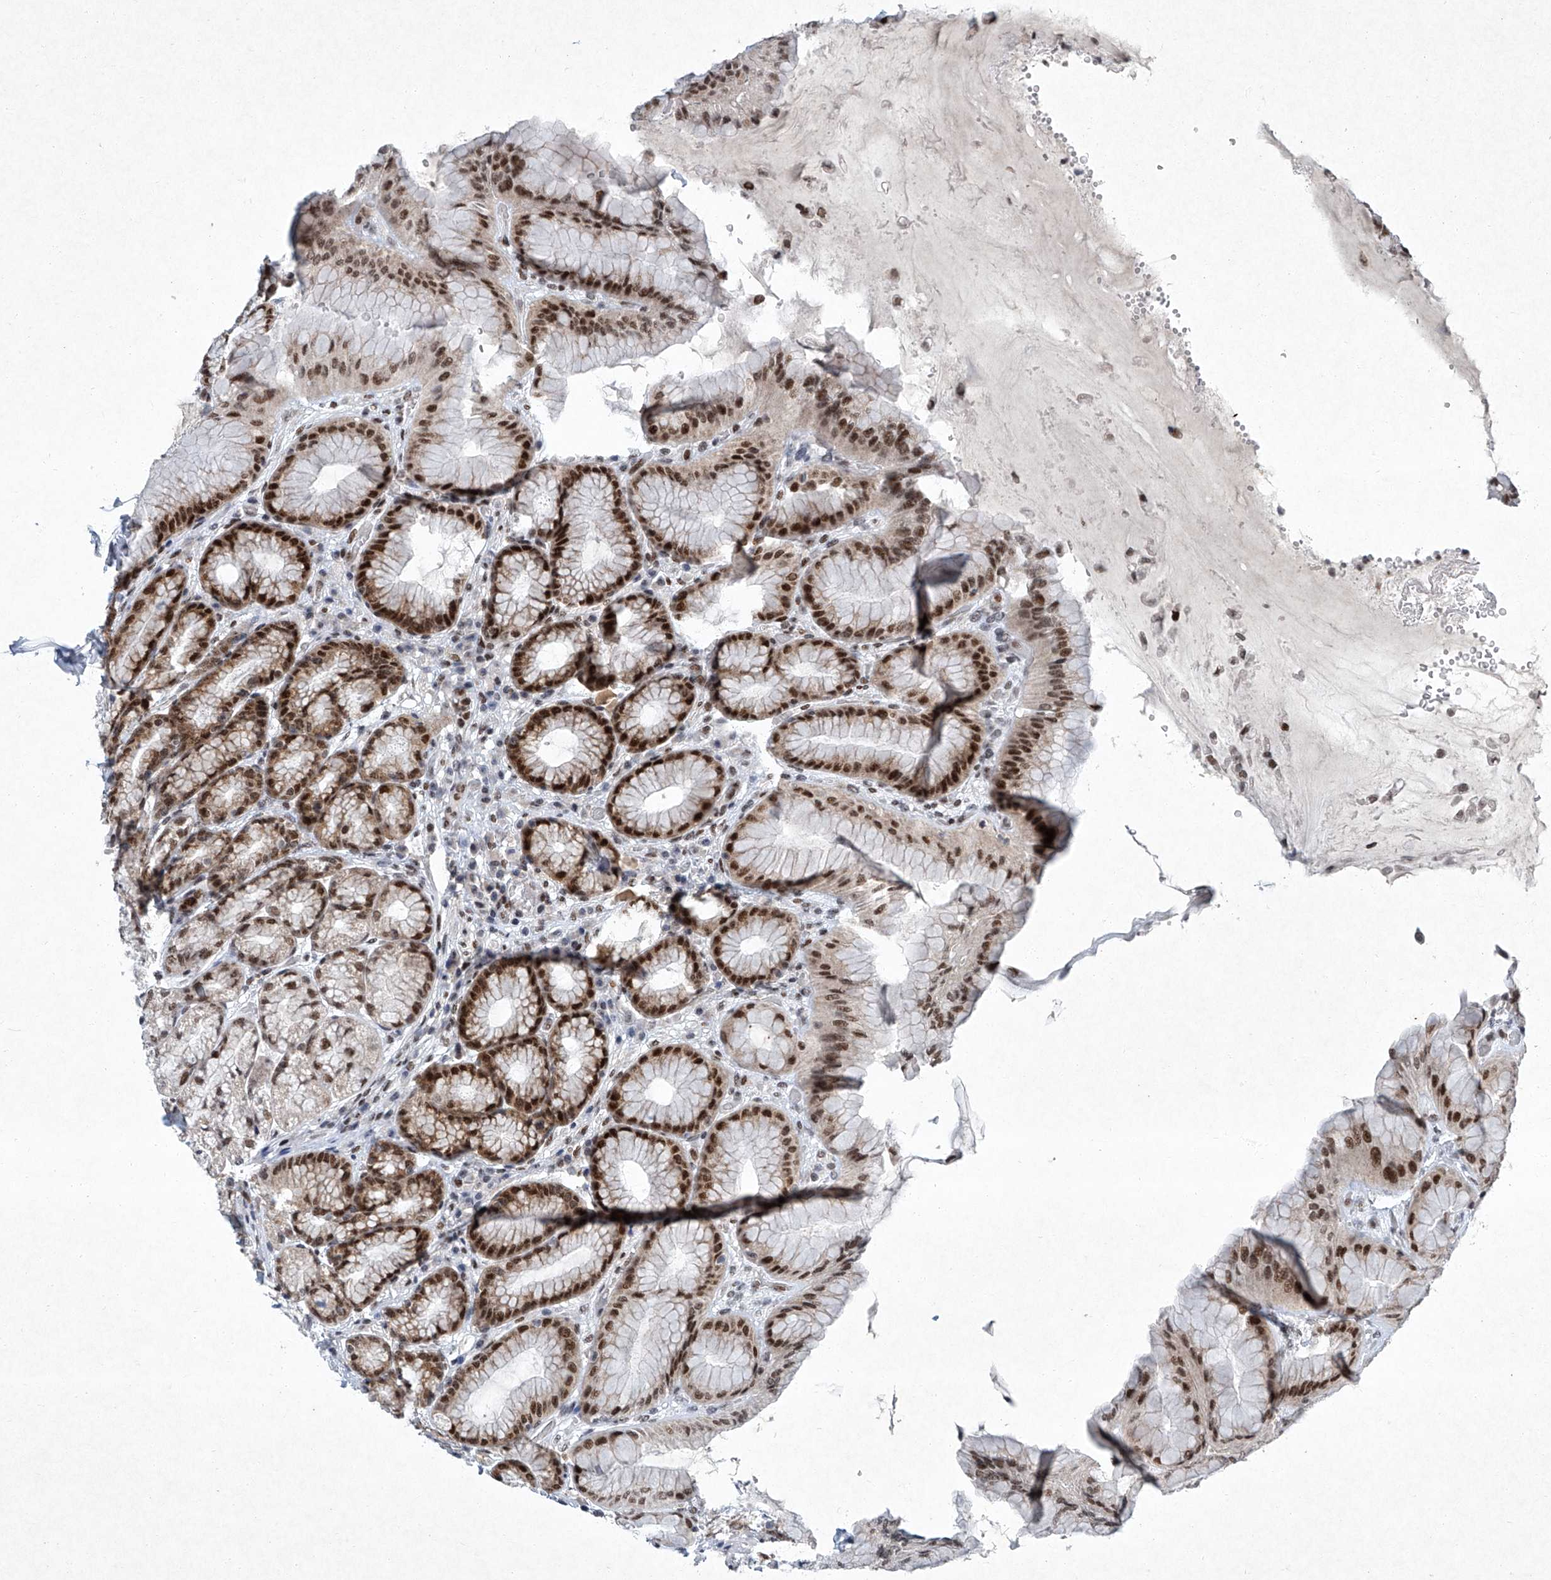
{"staining": {"intensity": "strong", "quantity": "25%-75%", "location": "nuclear"}, "tissue": "stomach", "cell_type": "Glandular cells", "image_type": "normal", "snomed": [{"axis": "morphology", "description": "Normal tissue, NOS"}, {"axis": "topography", "description": "Stomach"}], "caption": "Stomach stained with immunohistochemistry reveals strong nuclear expression in about 25%-75% of glandular cells.", "gene": "TFDP1", "patient": {"sex": "male", "age": 57}}